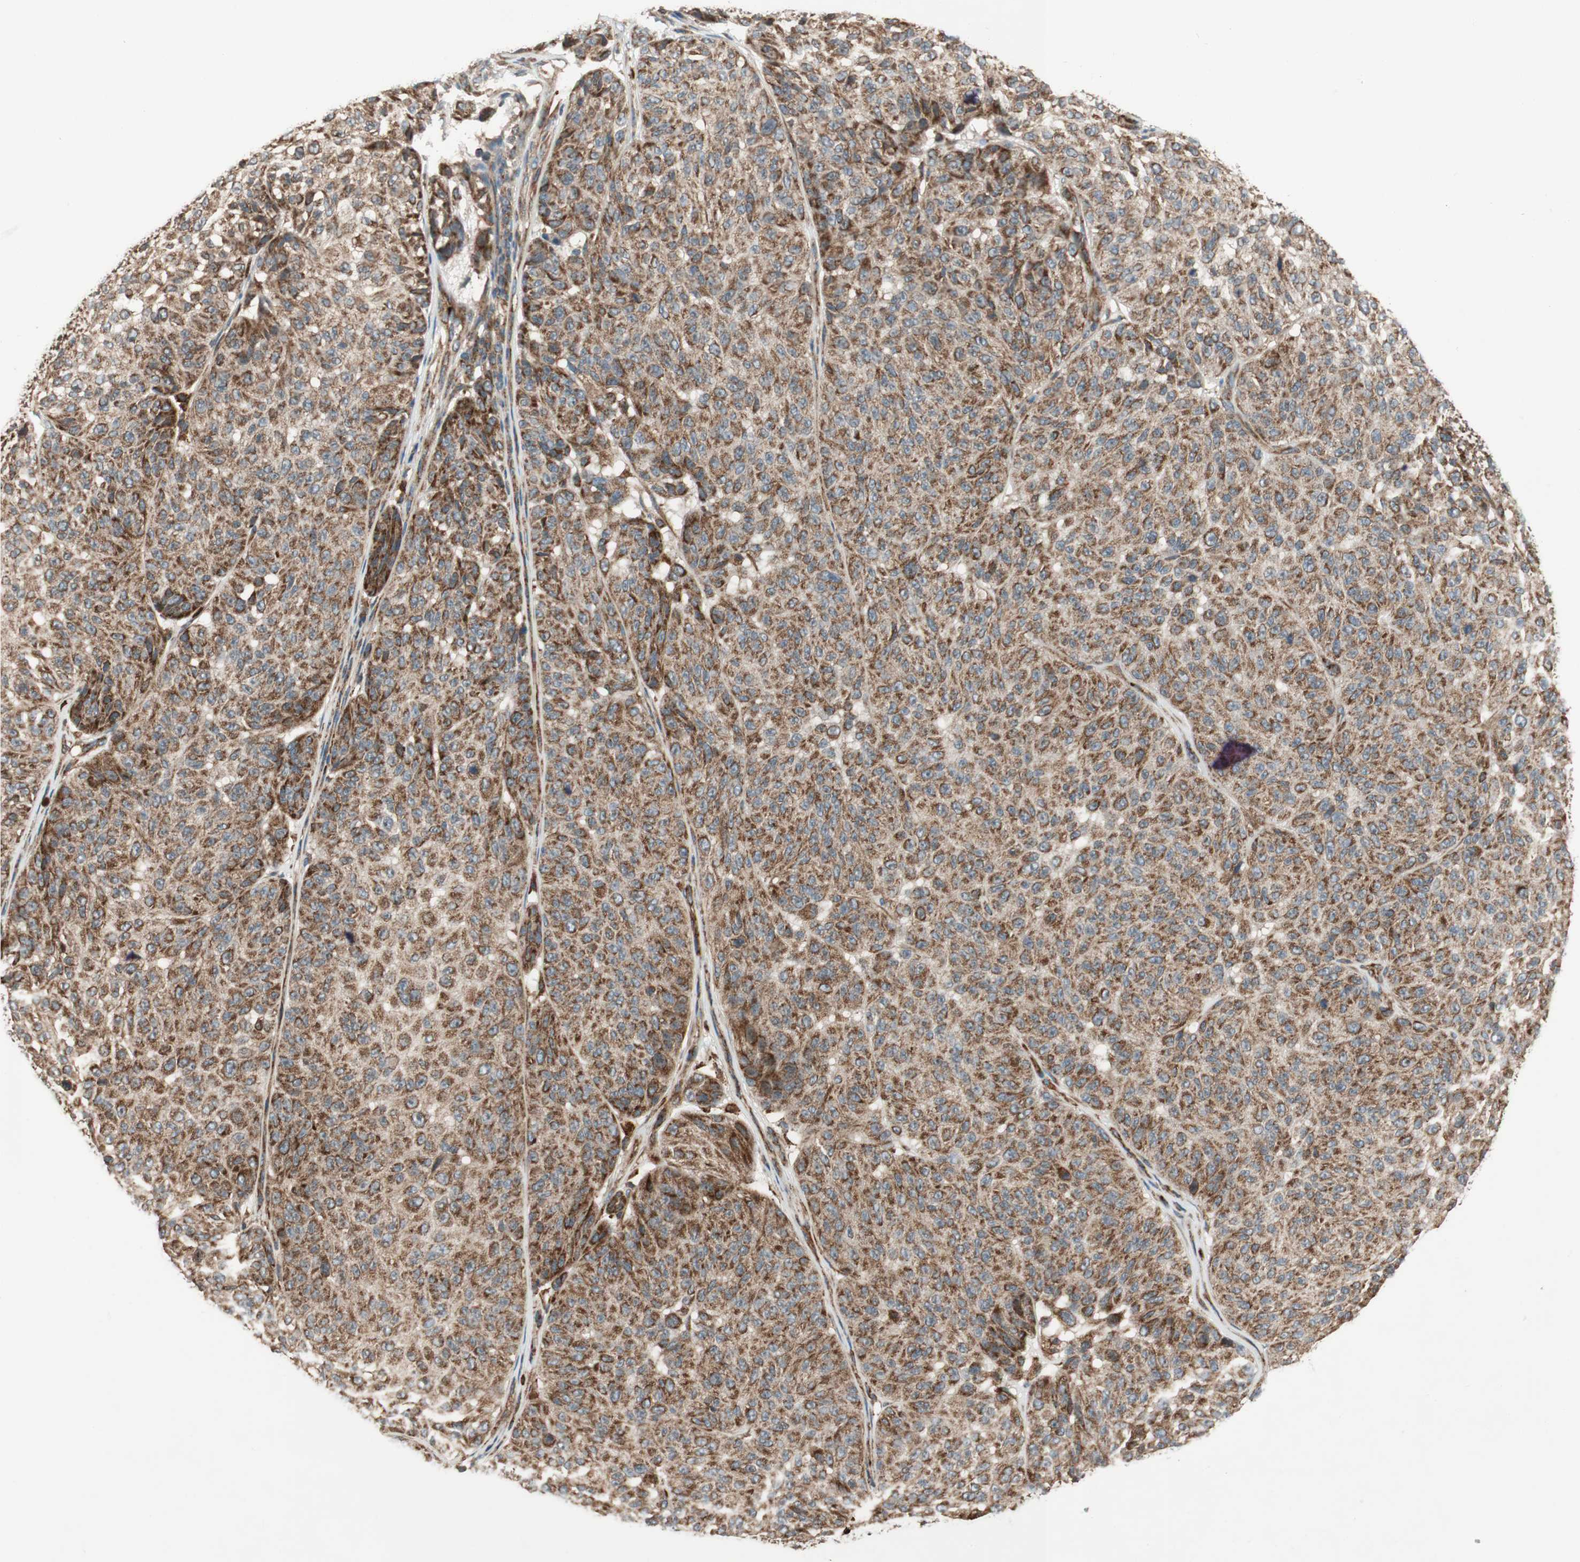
{"staining": {"intensity": "moderate", "quantity": ">75%", "location": "cytoplasmic/membranous"}, "tissue": "melanoma", "cell_type": "Tumor cells", "image_type": "cancer", "snomed": [{"axis": "morphology", "description": "Malignant melanoma, NOS"}, {"axis": "topography", "description": "Skin"}], "caption": "DAB immunohistochemical staining of melanoma exhibits moderate cytoplasmic/membranous protein positivity in approximately >75% of tumor cells.", "gene": "AKAP1", "patient": {"sex": "female", "age": 46}}